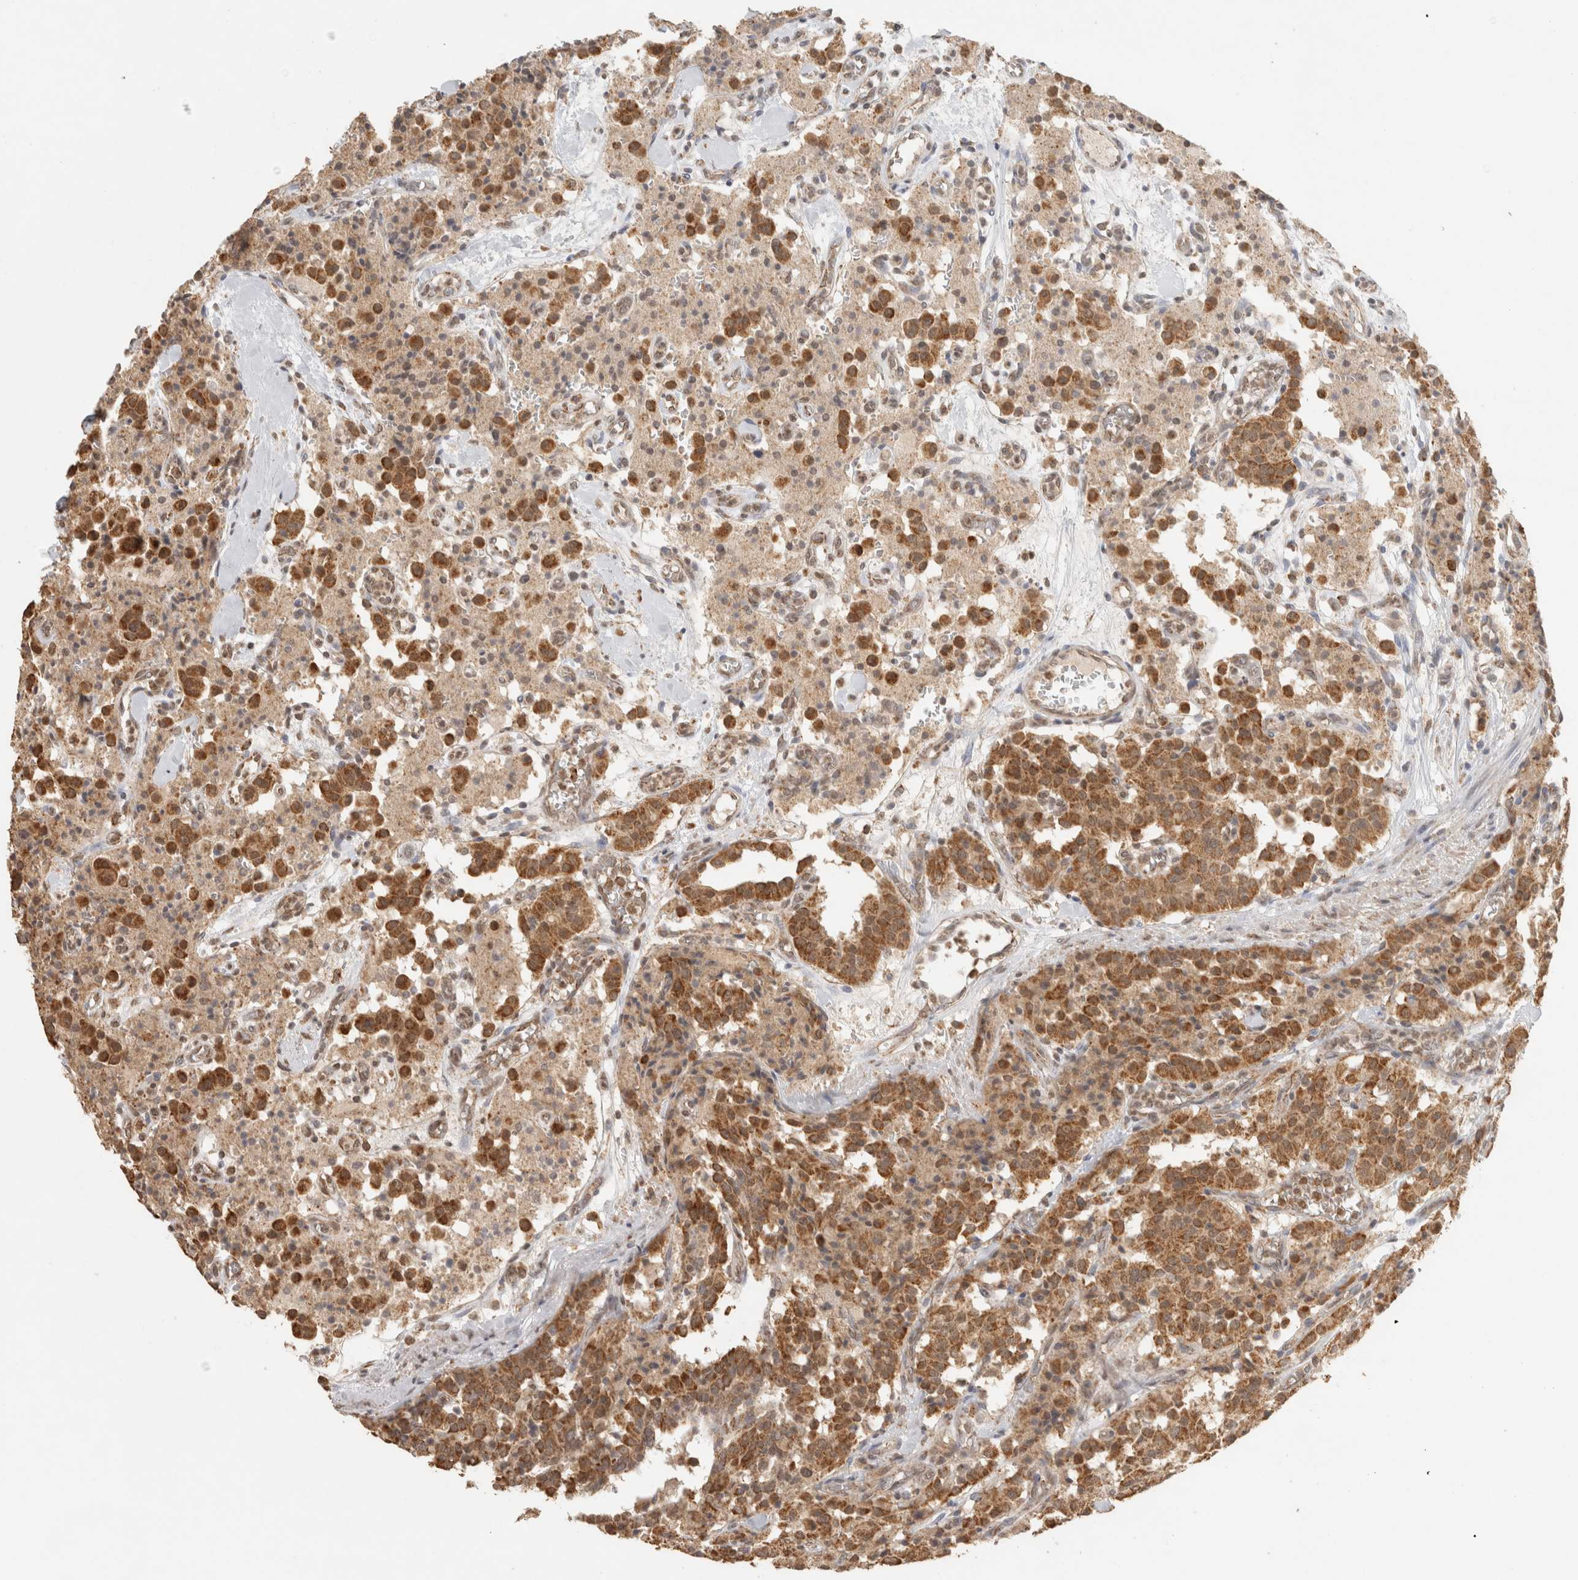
{"staining": {"intensity": "moderate", "quantity": ">75%", "location": "cytoplasmic/membranous"}, "tissue": "carcinoid", "cell_type": "Tumor cells", "image_type": "cancer", "snomed": [{"axis": "morphology", "description": "Carcinoid, malignant, NOS"}, {"axis": "topography", "description": "Lung"}], "caption": "IHC histopathology image of carcinoid stained for a protein (brown), which displays medium levels of moderate cytoplasmic/membranous positivity in approximately >75% of tumor cells.", "gene": "BNIP3L", "patient": {"sex": "male", "age": 30}}